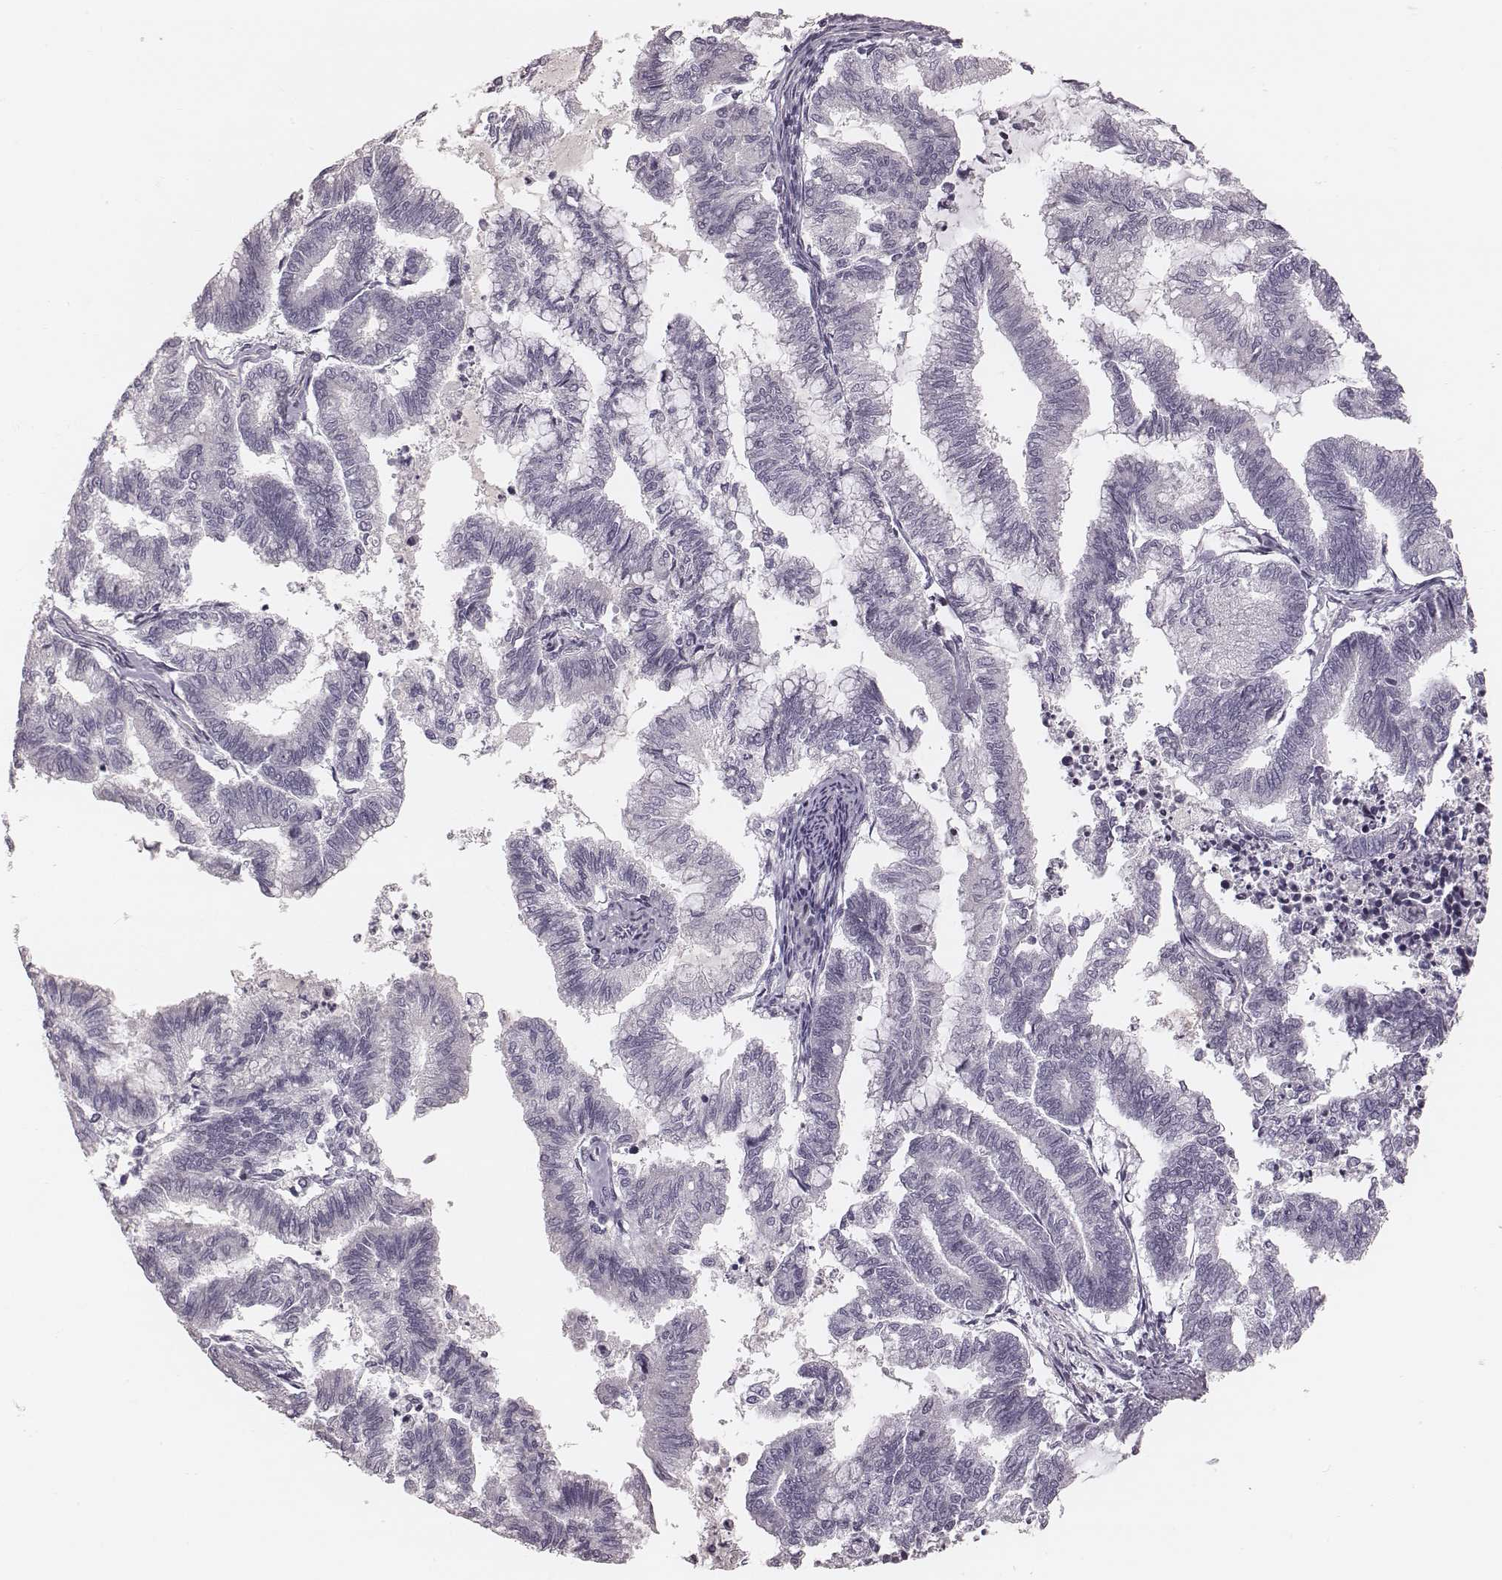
{"staining": {"intensity": "negative", "quantity": "none", "location": "none"}, "tissue": "endometrial cancer", "cell_type": "Tumor cells", "image_type": "cancer", "snomed": [{"axis": "morphology", "description": "Adenocarcinoma, NOS"}, {"axis": "topography", "description": "Endometrium"}], "caption": "Human adenocarcinoma (endometrial) stained for a protein using IHC exhibits no staining in tumor cells.", "gene": "S100Z", "patient": {"sex": "female", "age": 79}}